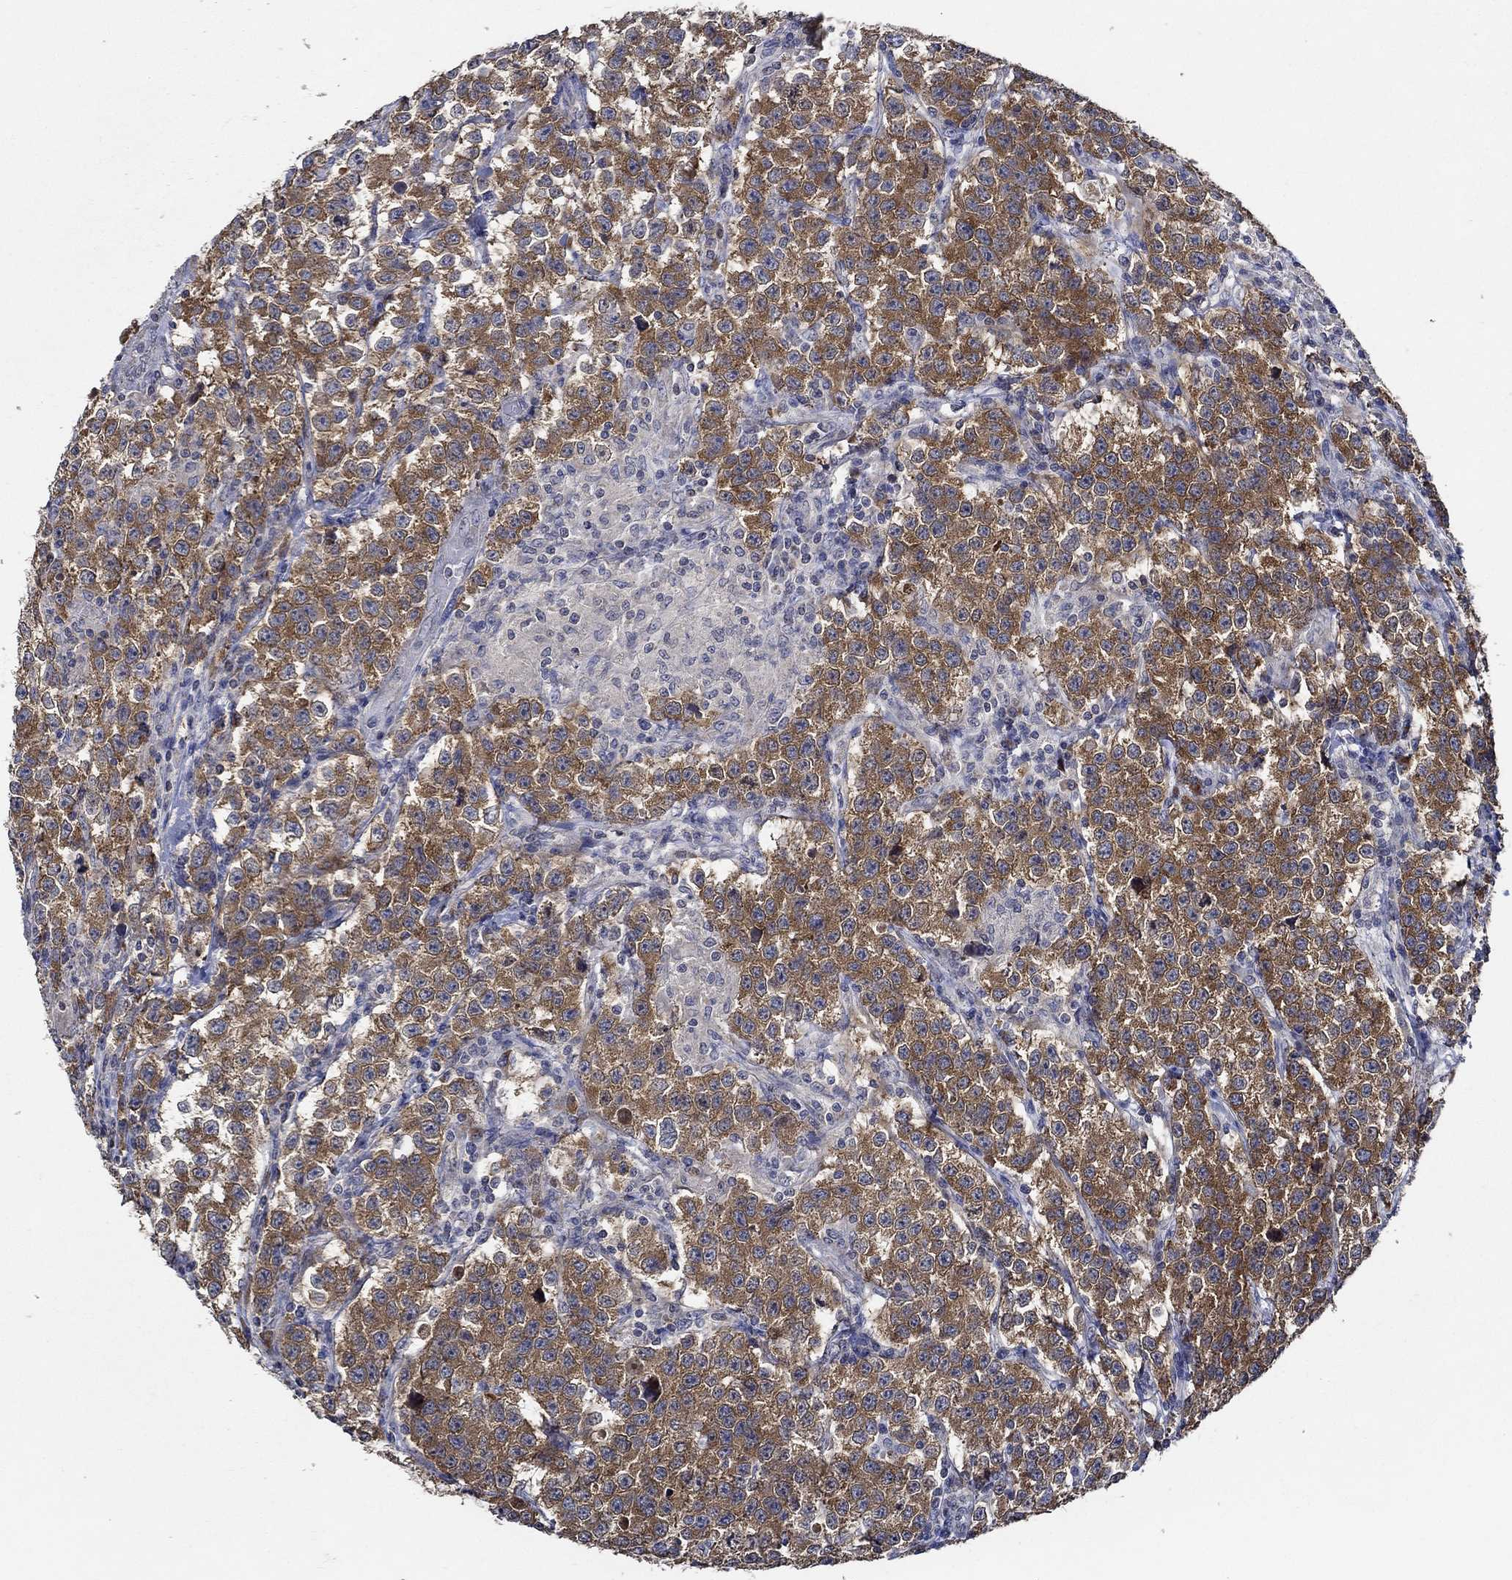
{"staining": {"intensity": "strong", "quantity": "25%-75%", "location": "cytoplasmic/membranous"}, "tissue": "testis cancer", "cell_type": "Tumor cells", "image_type": "cancer", "snomed": [{"axis": "morphology", "description": "Seminoma, NOS"}, {"axis": "topography", "description": "Testis"}], "caption": "Tumor cells show high levels of strong cytoplasmic/membranous expression in approximately 25%-75% of cells in human testis cancer. The protein is shown in brown color, while the nuclei are stained blue.", "gene": "WDR53", "patient": {"sex": "male", "age": 59}}